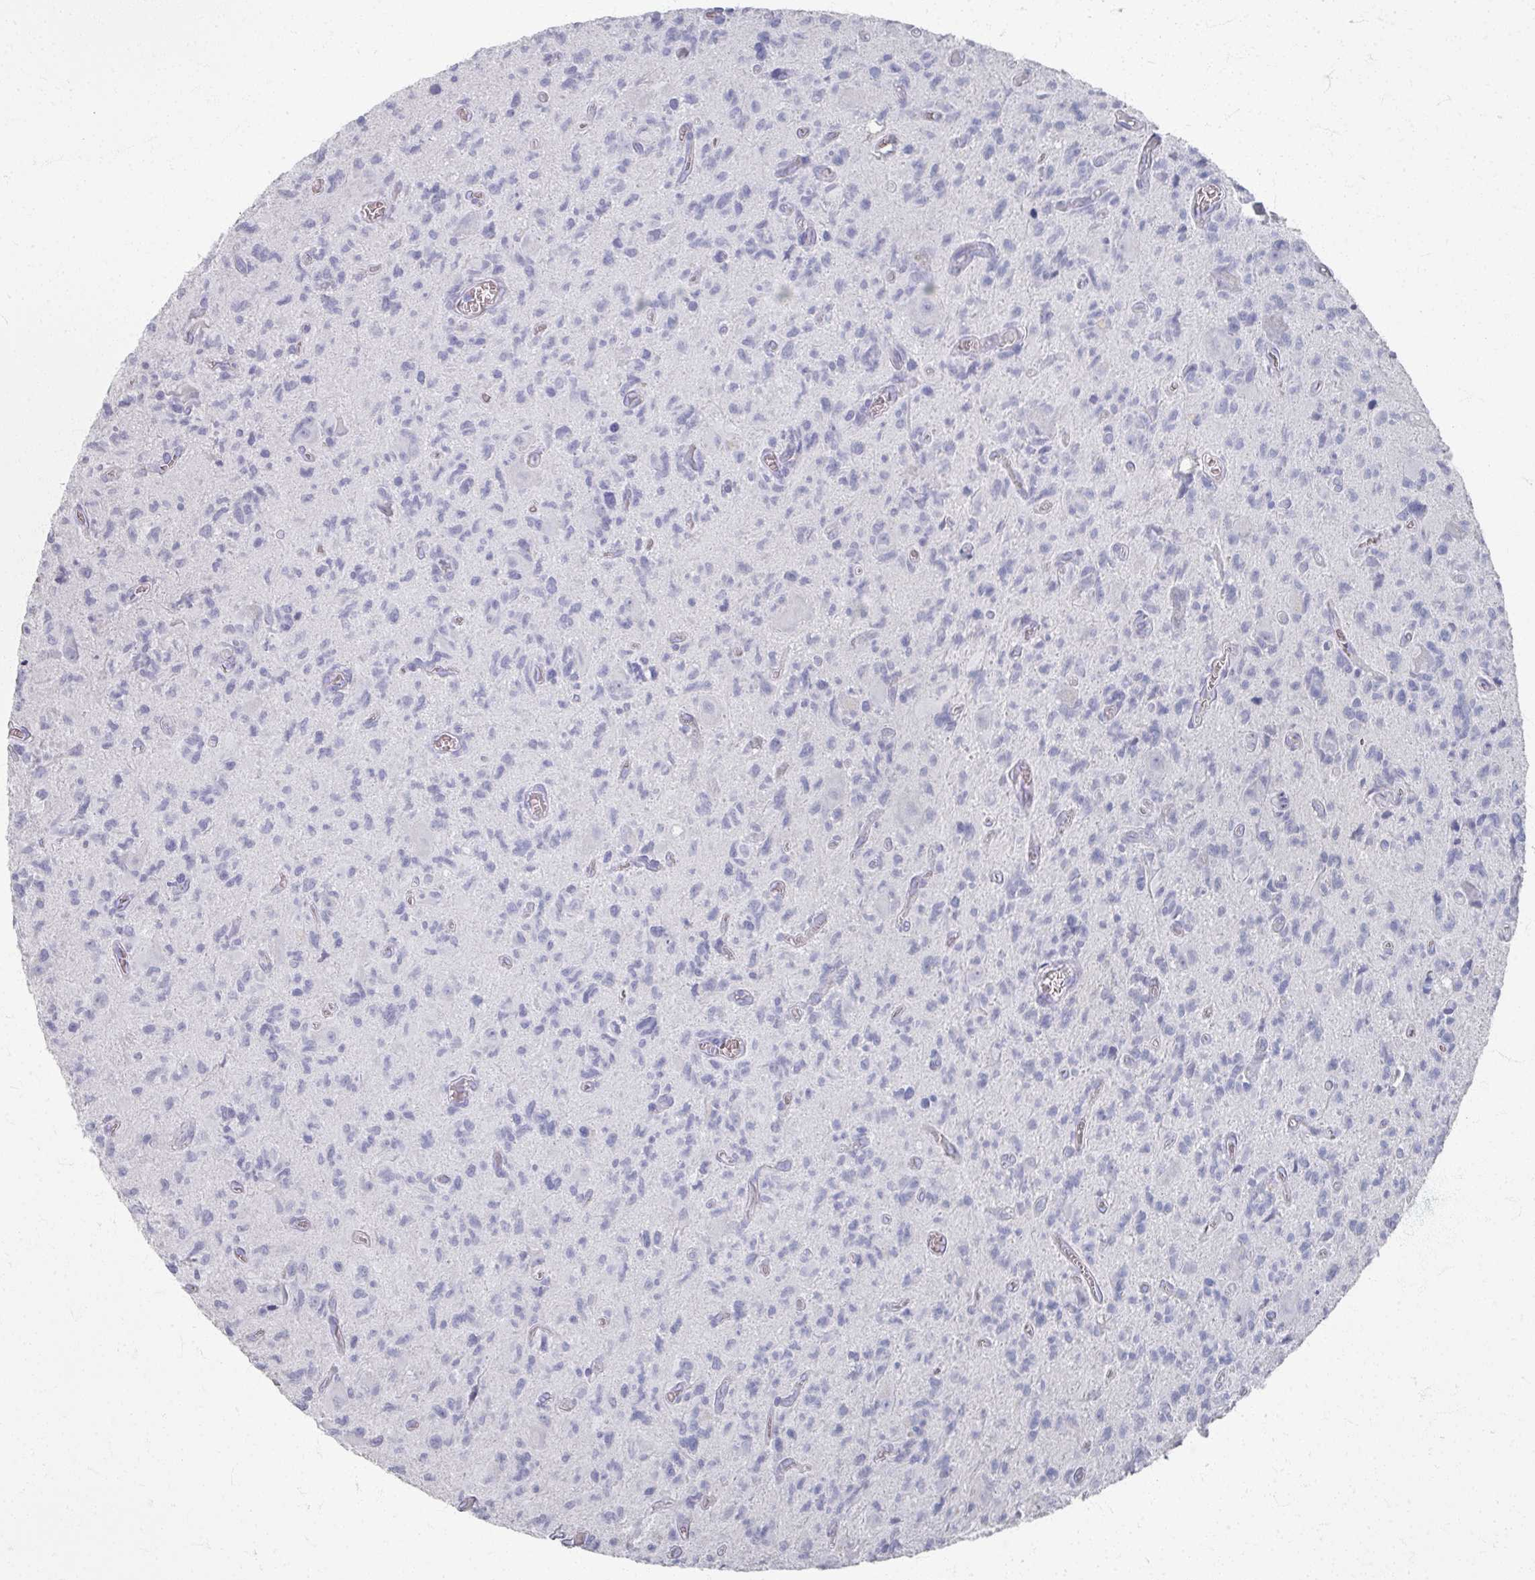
{"staining": {"intensity": "negative", "quantity": "none", "location": "none"}, "tissue": "glioma", "cell_type": "Tumor cells", "image_type": "cancer", "snomed": [{"axis": "morphology", "description": "Glioma, malignant, High grade"}, {"axis": "topography", "description": "Brain"}], "caption": "IHC photomicrograph of malignant high-grade glioma stained for a protein (brown), which reveals no expression in tumor cells.", "gene": "PSKH1", "patient": {"sex": "male", "age": 76}}